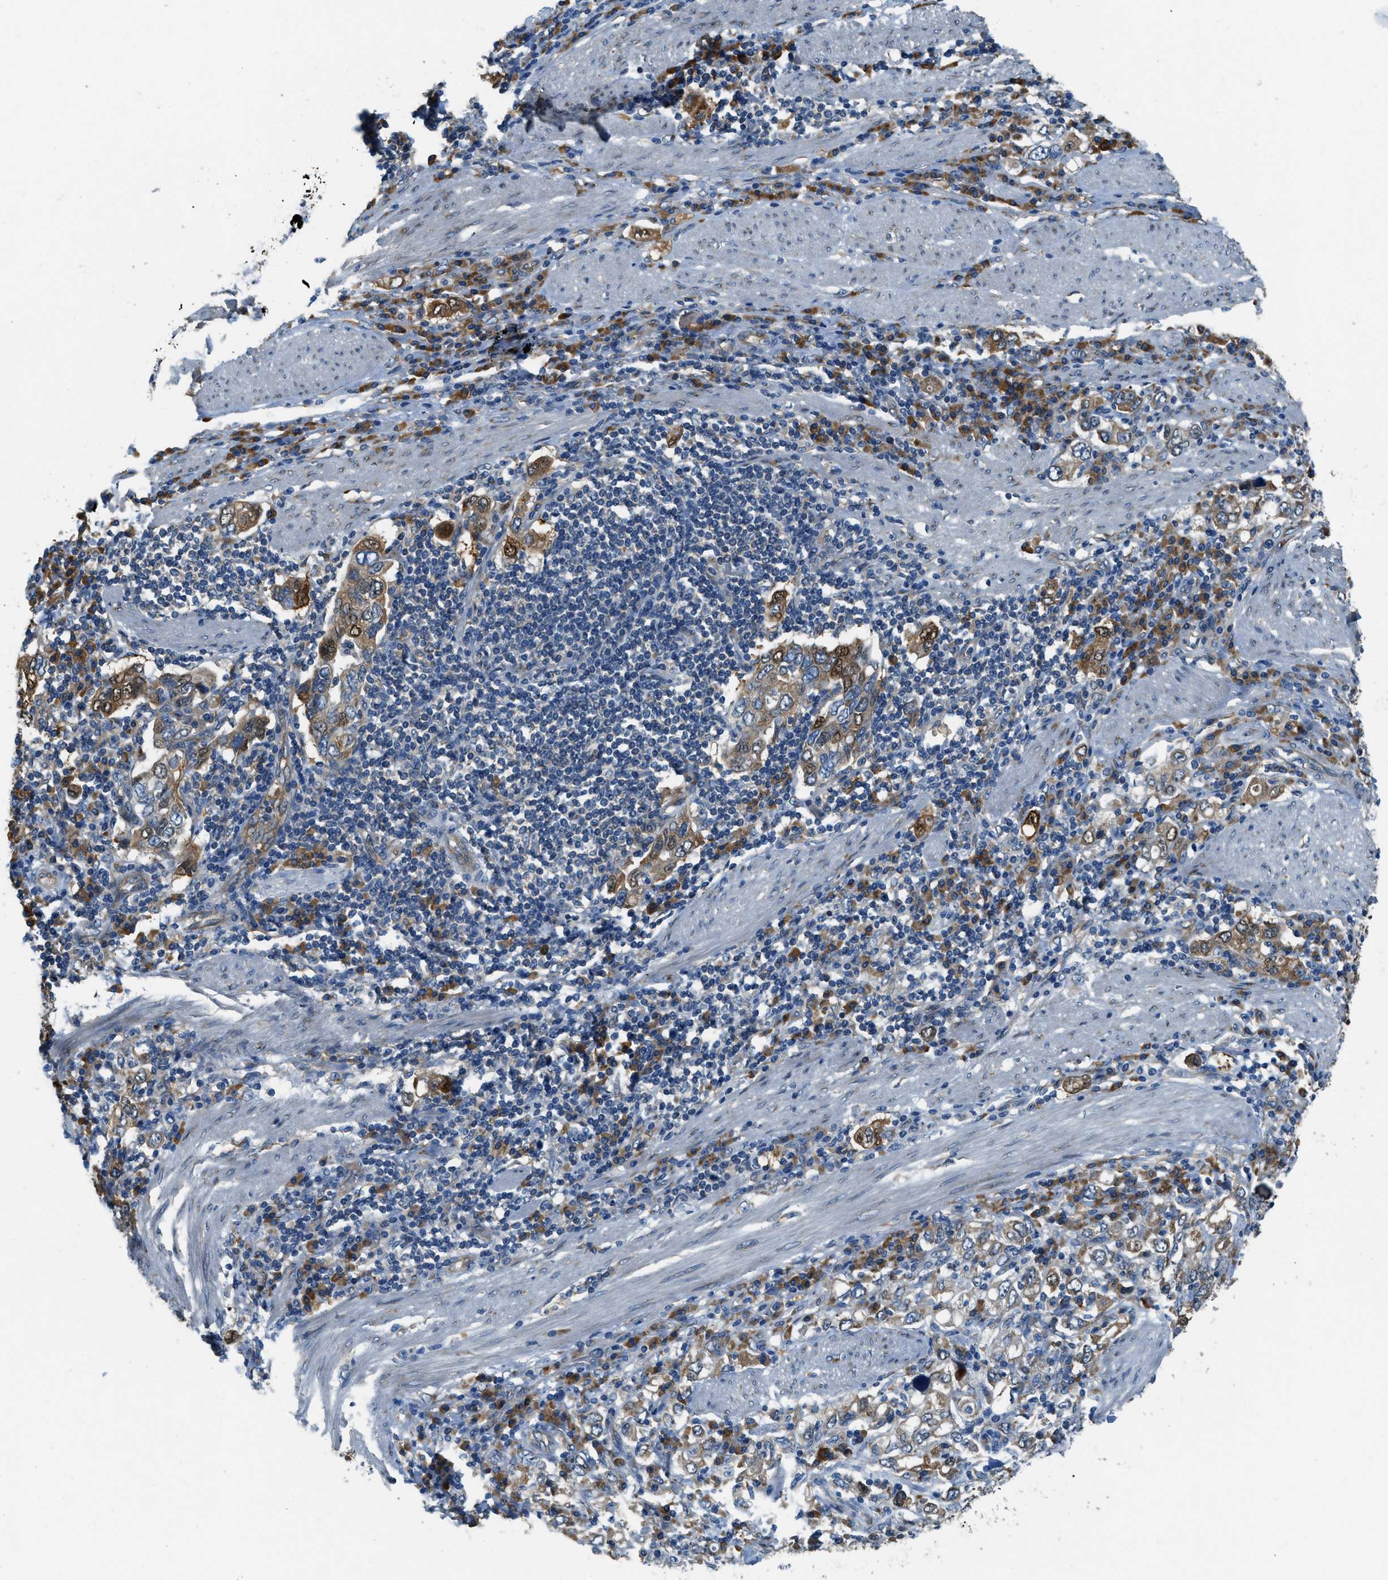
{"staining": {"intensity": "moderate", "quantity": ">75%", "location": "cytoplasmic/membranous,nuclear"}, "tissue": "stomach cancer", "cell_type": "Tumor cells", "image_type": "cancer", "snomed": [{"axis": "morphology", "description": "Adenocarcinoma, NOS"}, {"axis": "topography", "description": "Stomach, upper"}], "caption": "Immunohistochemistry histopathology image of human stomach adenocarcinoma stained for a protein (brown), which demonstrates medium levels of moderate cytoplasmic/membranous and nuclear staining in about >75% of tumor cells.", "gene": "GIMAP8", "patient": {"sex": "male", "age": 62}}